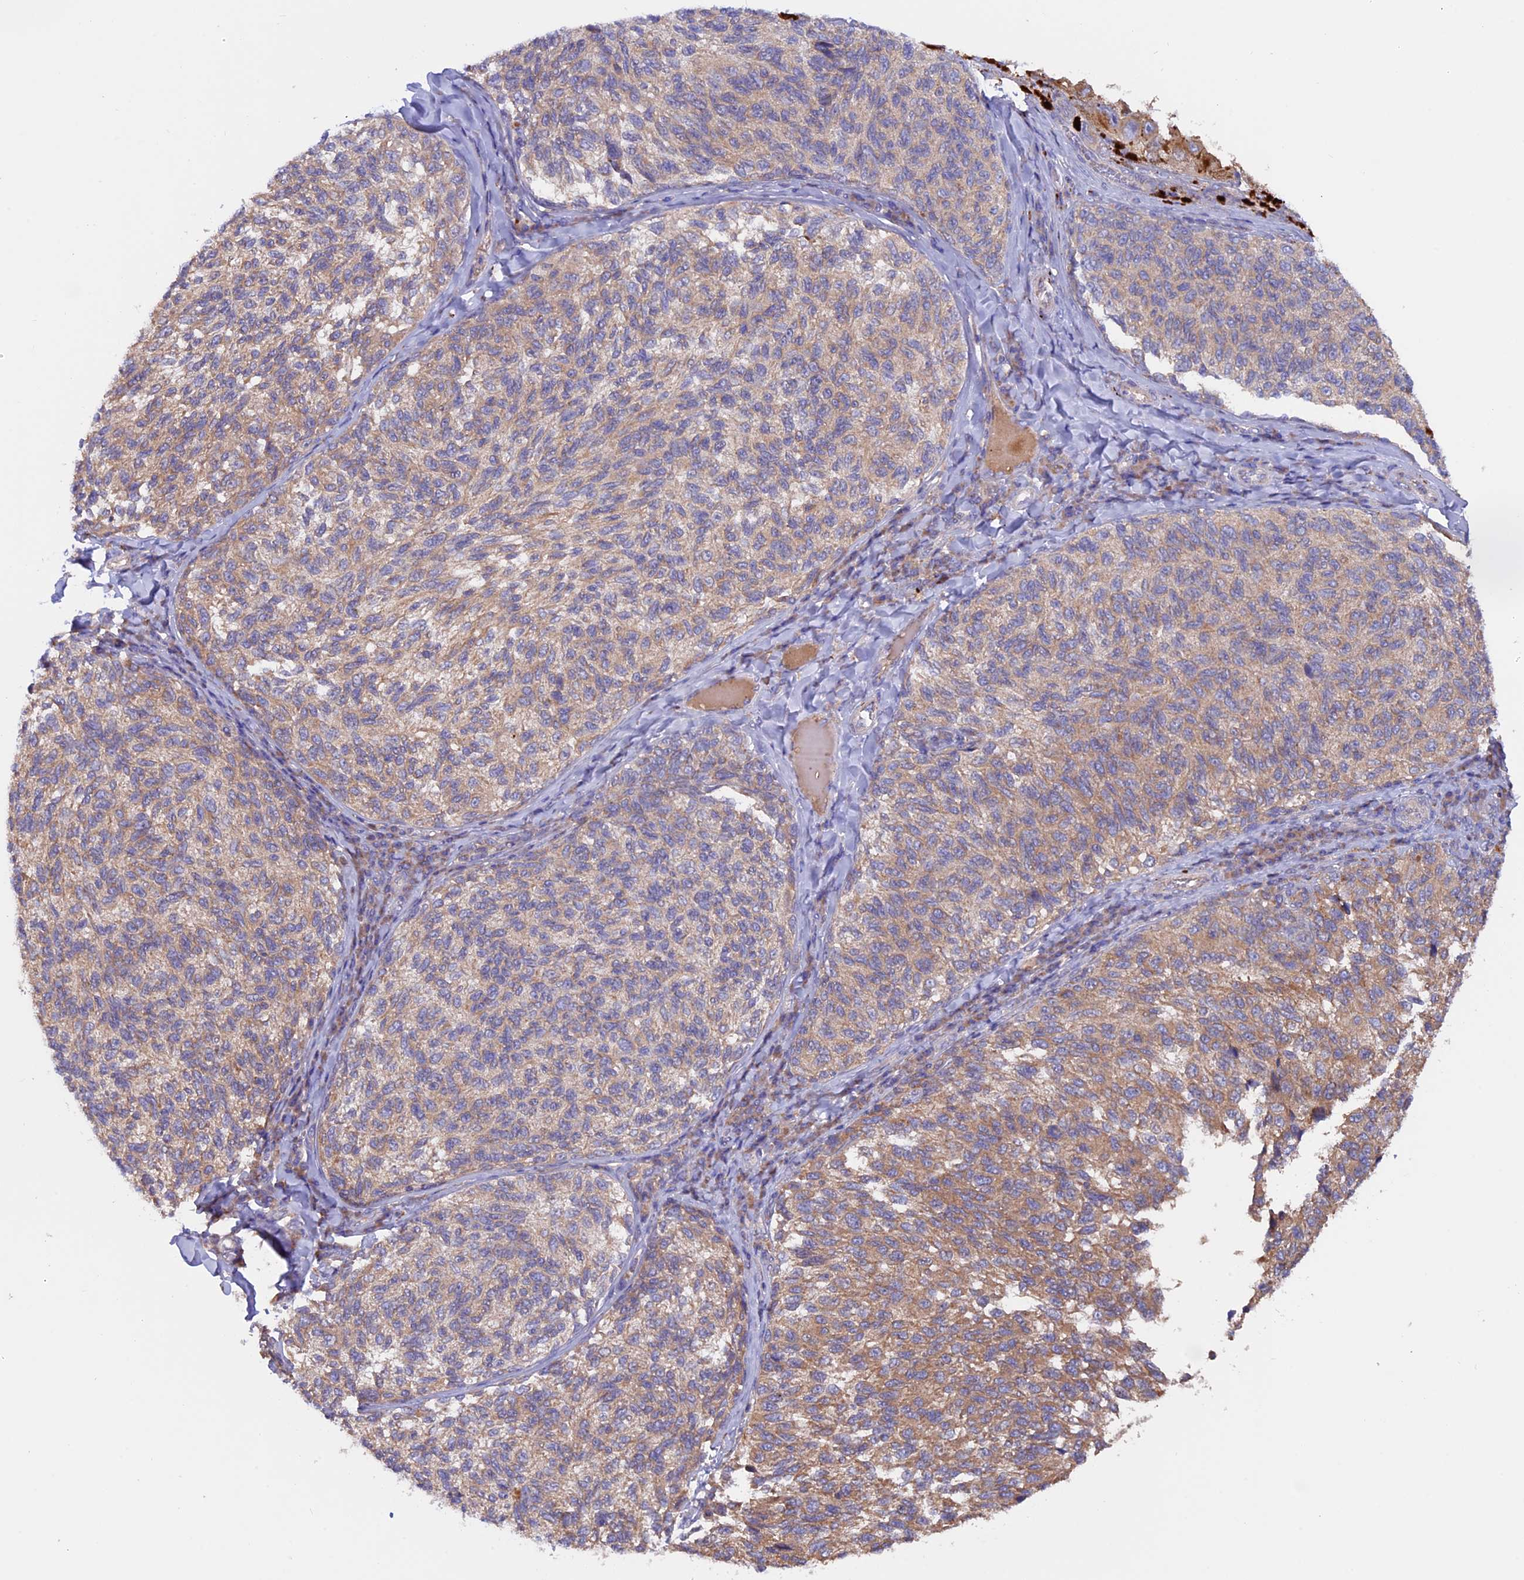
{"staining": {"intensity": "moderate", "quantity": "25%-75%", "location": "cytoplasmic/membranous"}, "tissue": "melanoma", "cell_type": "Tumor cells", "image_type": "cancer", "snomed": [{"axis": "morphology", "description": "Malignant melanoma, NOS"}, {"axis": "topography", "description": "Skin"}], "caption": "IHC of malignant melanoma exhibits medium levels of moderate cytoplasmic/membranous staining in about 25%-75% of tumor cells. (Brightfield microscopy of DAB IHC at high magnification).", "gene": "PTPN9", "patient": {"sex": "female", "age": 73}}